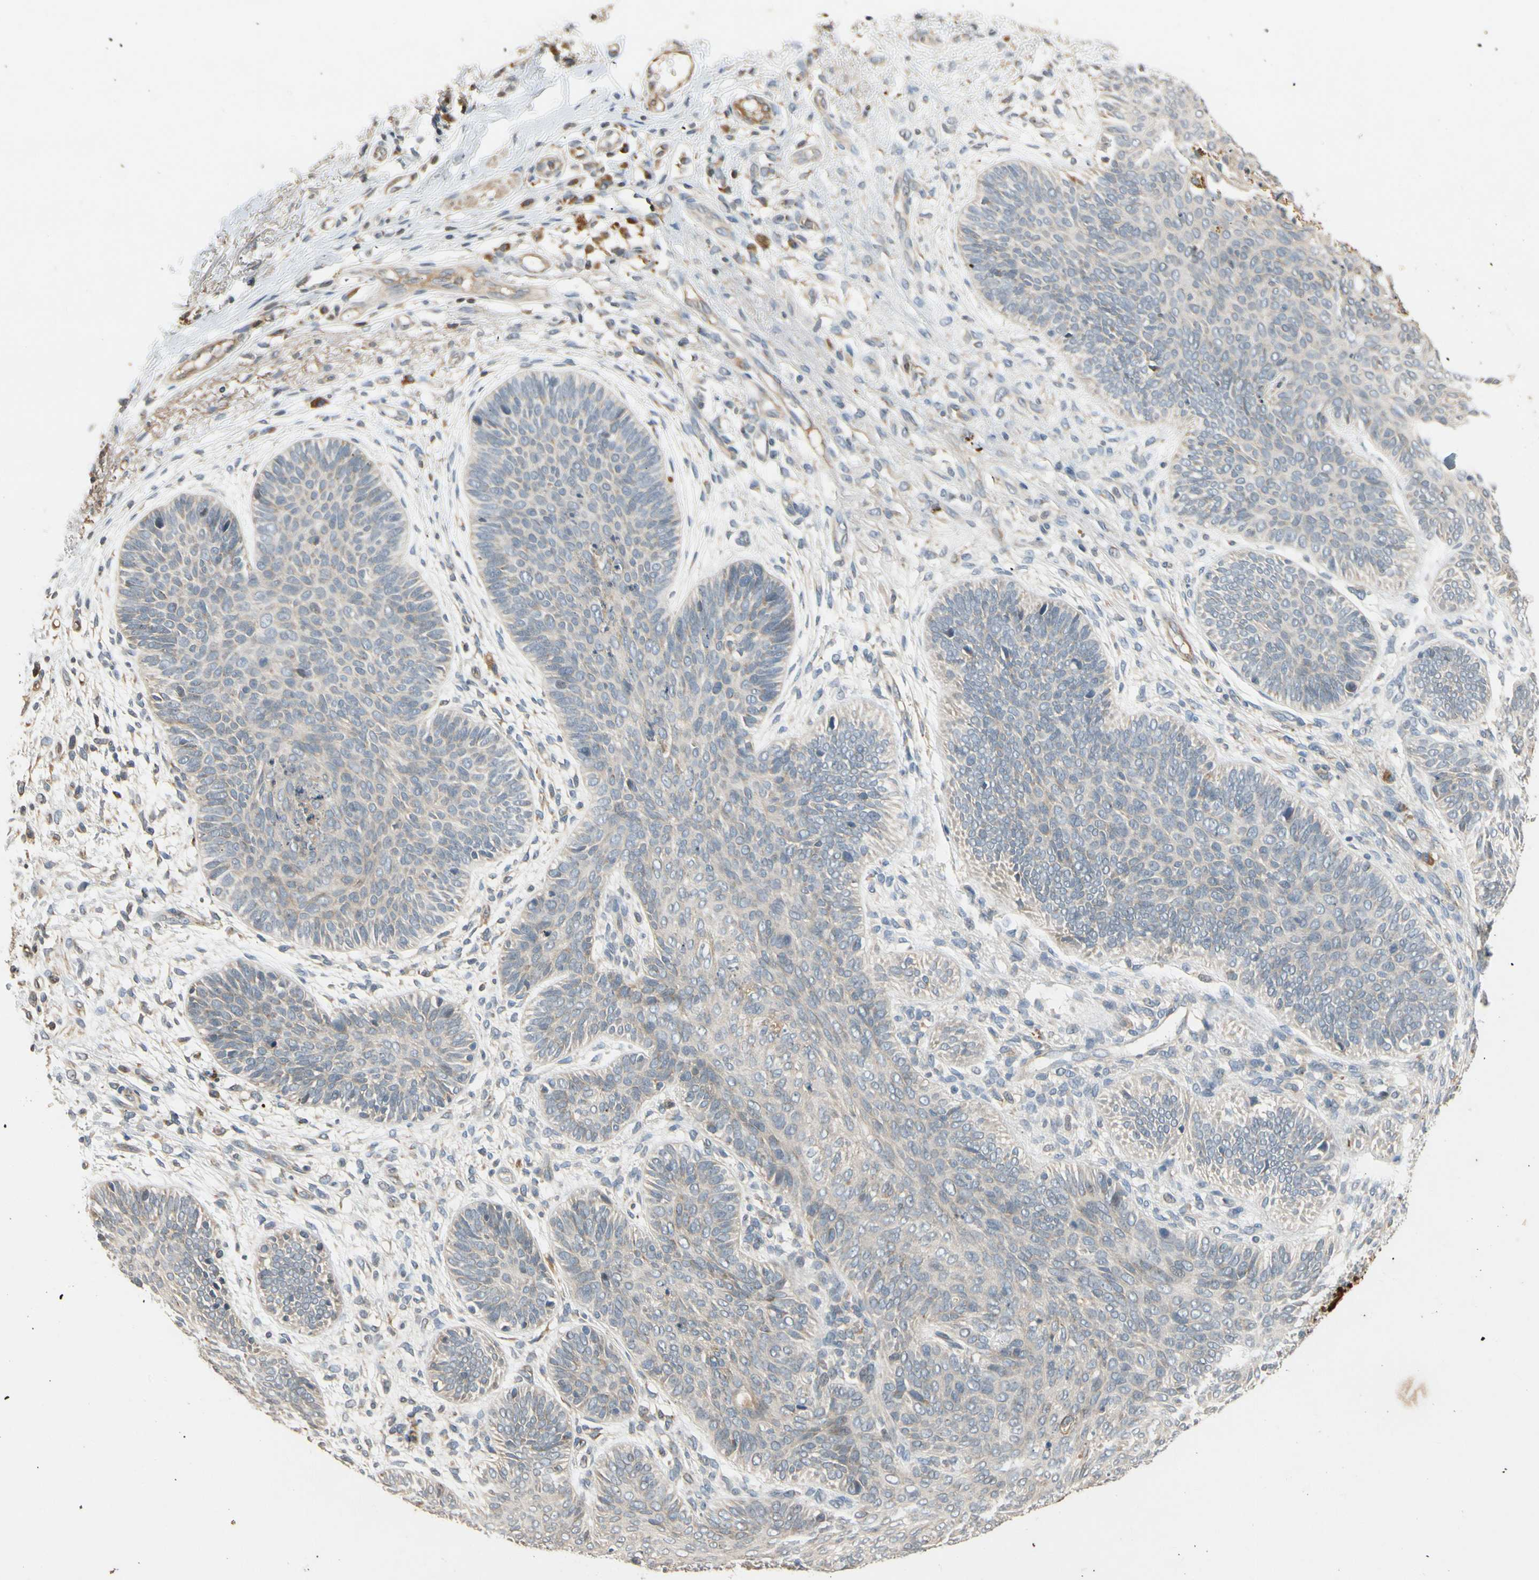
{"staining": {"intensity": "weak", "quantity": ">75%", "location": "cytoplasmic/membranous"}, "tissue": "skin cancer", "cell_type": "Tumor cells", "image_type": "cancer", "snomed": [{"axis": "morphology", "description": "Normal tissue, NOS"}, {"axis": "morphology", "description": "Basal cell carcinoma"}, {"axis": "topography", "description": "Skin"}], "caption": "Skin basal cell carcinoma stained with immunohistochemistry (IHC) displays weak cytoplasmic/membranous expression in approximately >75% of tumor cells.", "gene": "ATP2C1", "patient": {"sex": "male", "age": 52}}